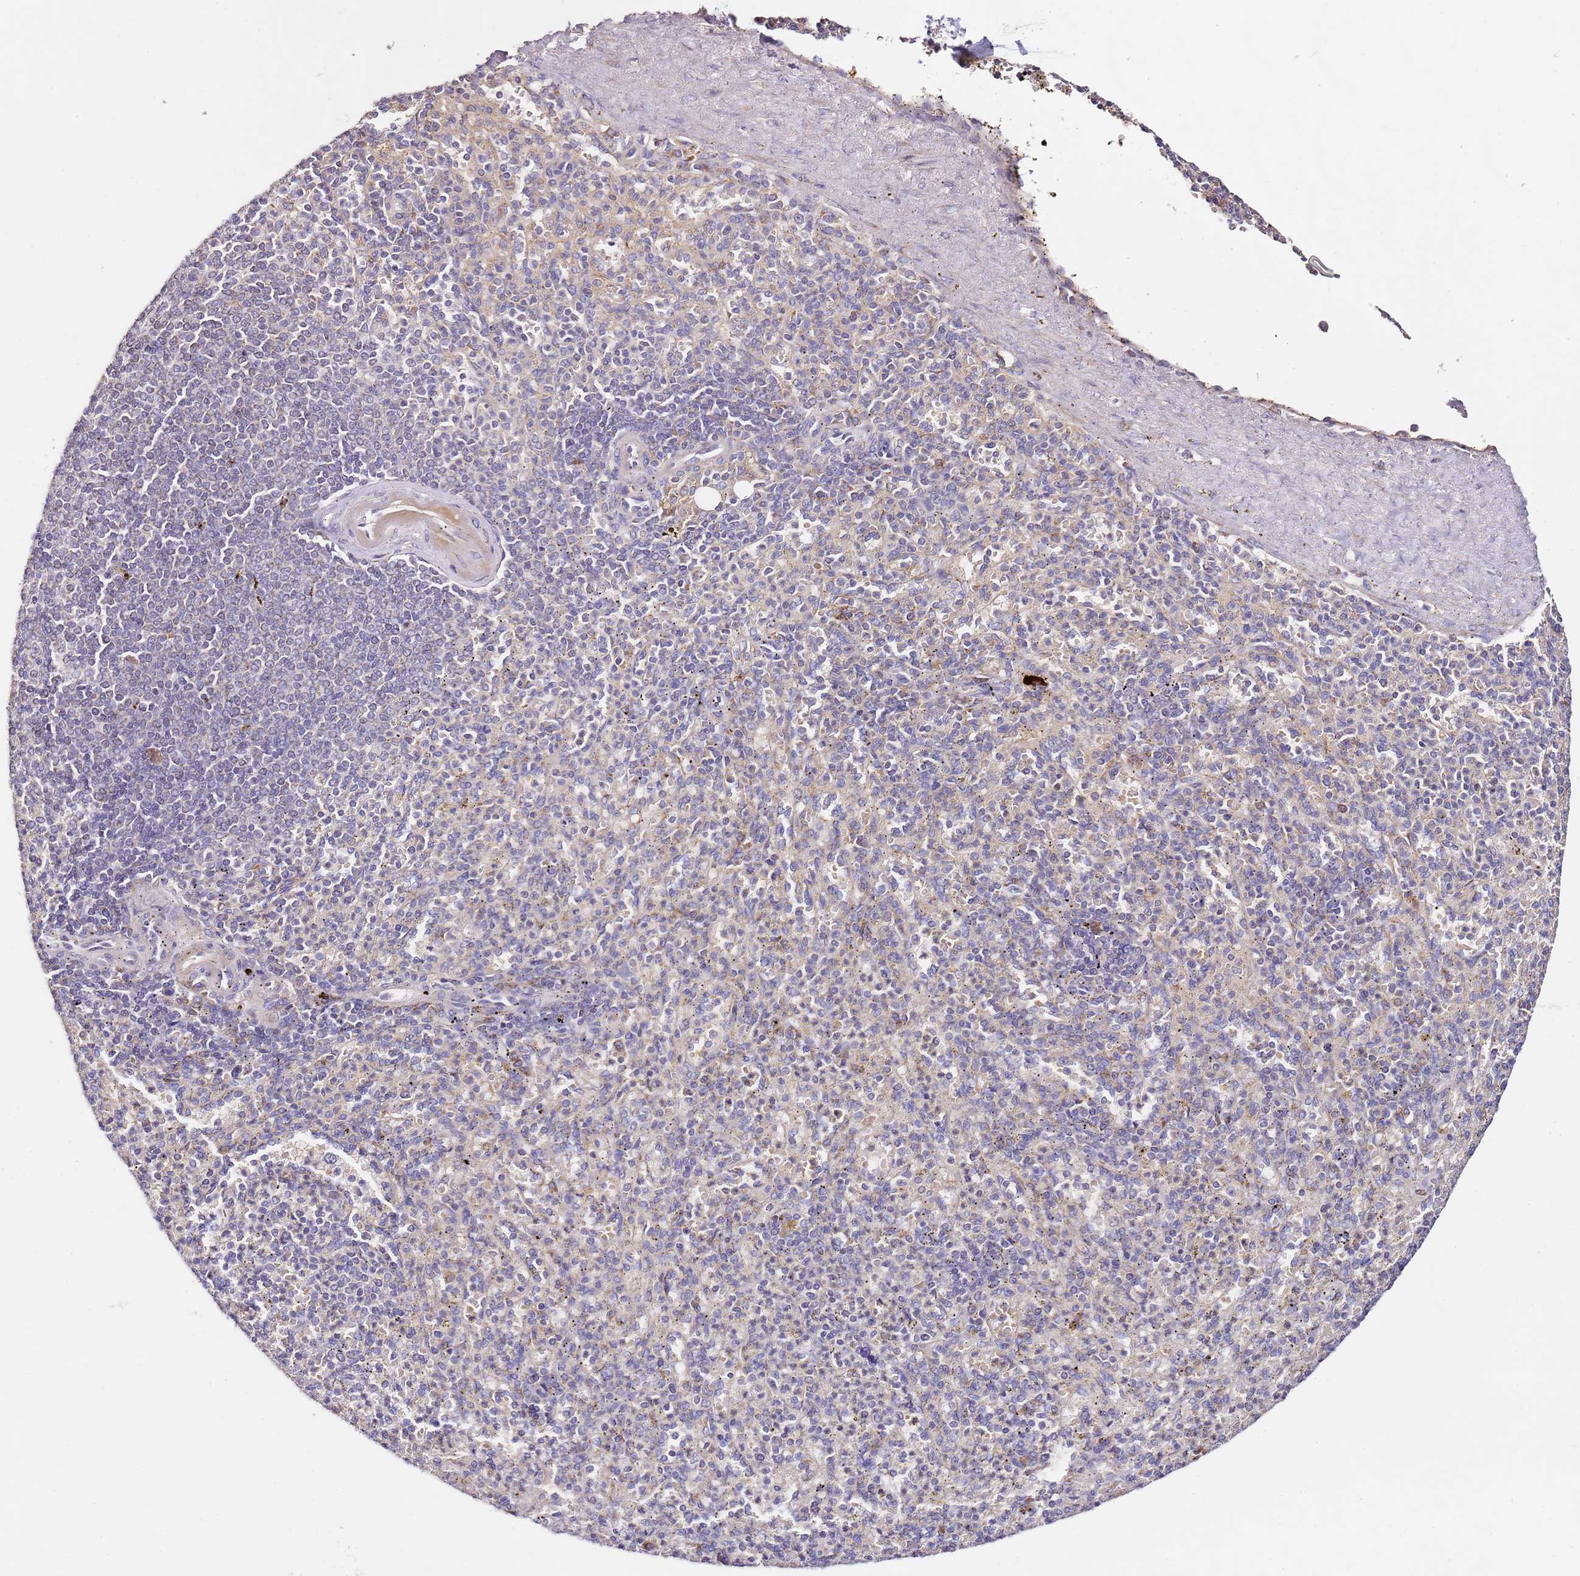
{"staining": {"intensity": "negative", "quantity": "none", "location": "none"}, "tissue": "spleen", "cell_type": "Cells in red pulp", "image_type": "normal", "snomed": [{"axis": "morphology", "description": "Normal tissue, NOS"}, {"axis": "topography", "description": "Spleen"}], "caption": "Cells in red pulp show no significant protein expression in normal spleen. The staining was performed using DAB (3,3'-diaminobenzidine) to visualize the protein expression in brown, while the nuclei were stained in blue with hematoxylin (Magnification: 20x).", "gene": "OR2B11", "patient": {"sex": "female", "age": 74}}